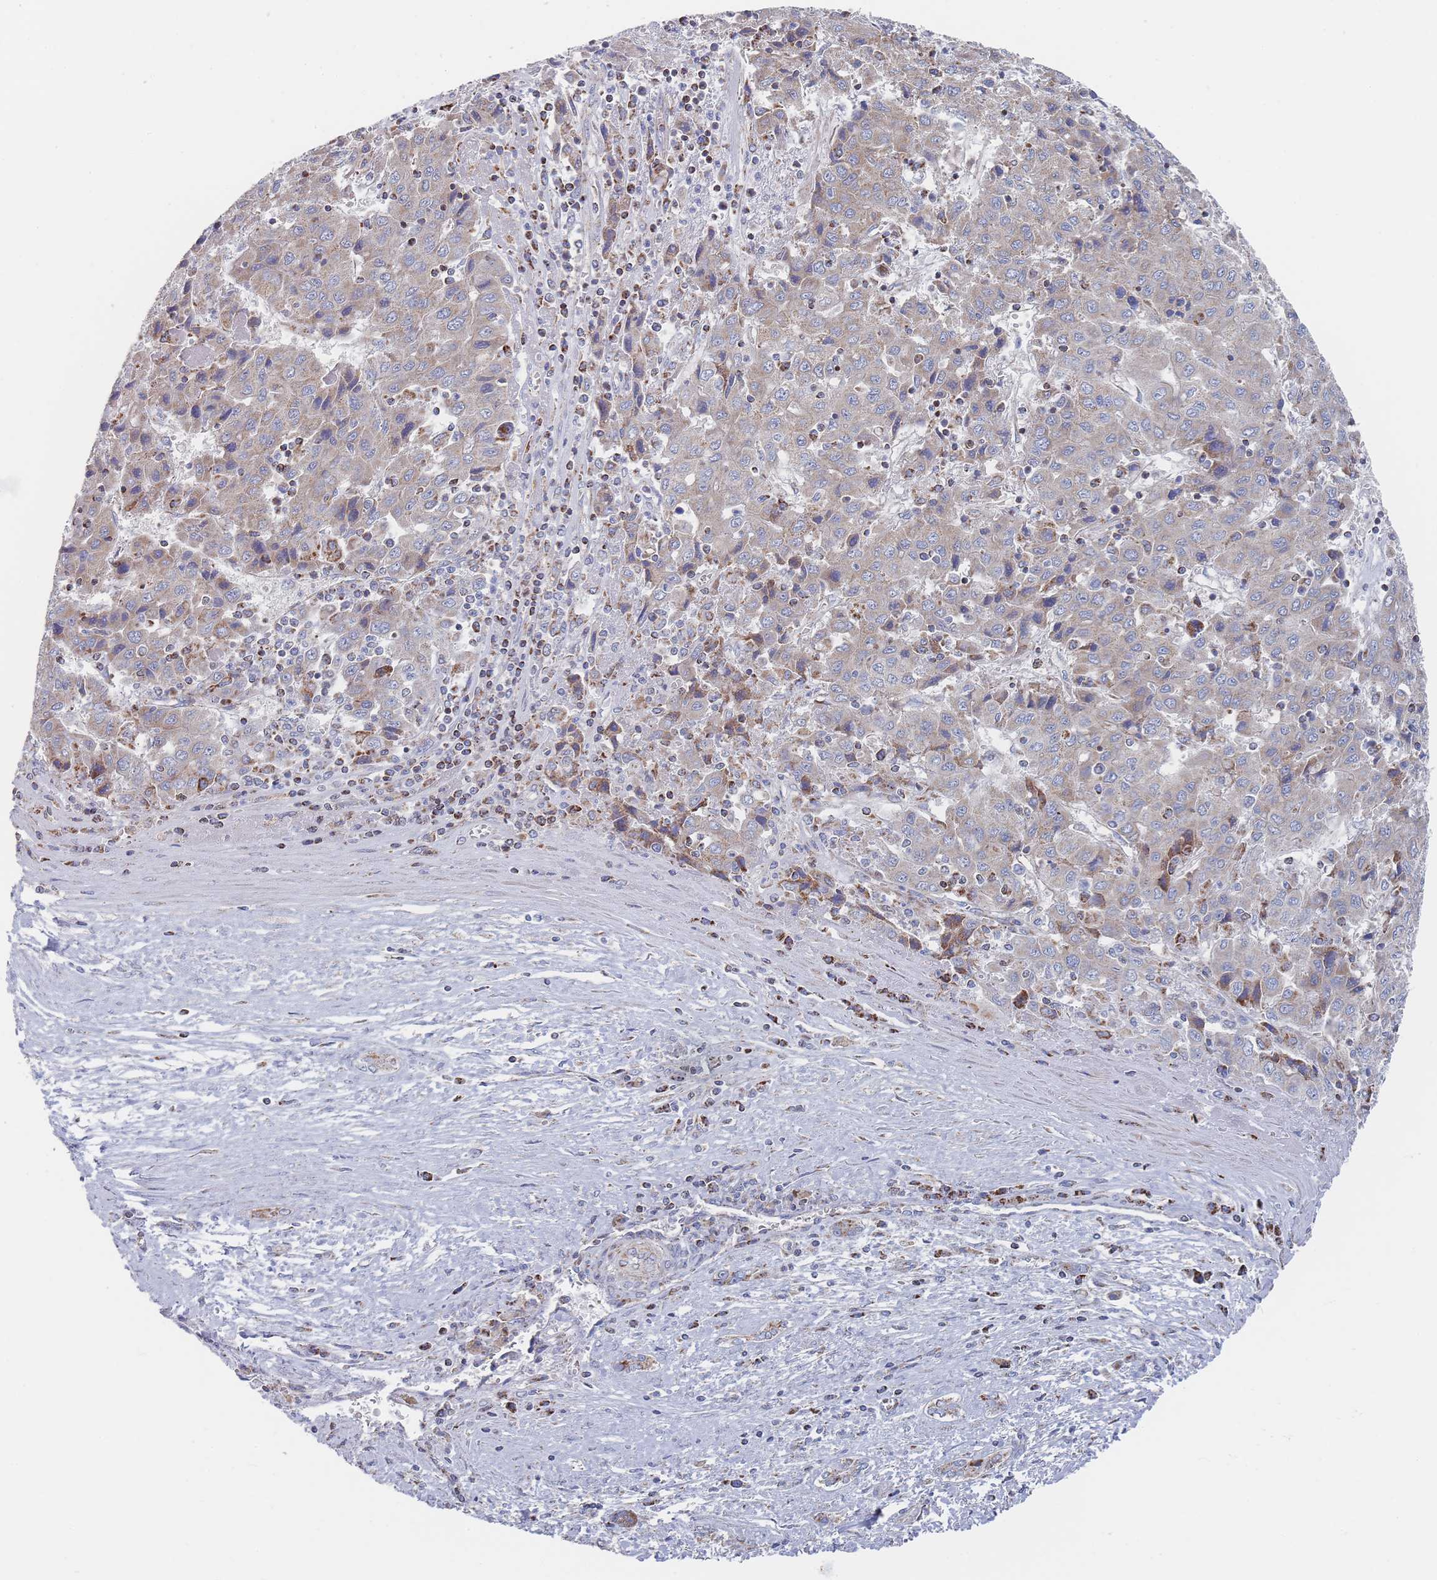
{"staining": {"intensity": "weak", "quantity": "25%-75%", "location": "cytoplasmic/membranous"}, "tissue": "liver cancer", "cell_type": "Tumor cells", "image_type": "cancer", "snomed": [{"axis": "morphology", "description": "Carcinoma, Hepatocellular, NOS"}, {"axis": "topography", "description": "Liver"}], "caption": "Weak cytoplasmic/membranous positivity is appreciated in about 25%-75% of tumor cells in hepatocellular carcinoma (liver).", "gene": "IKZF4", "patient": {"sex": "female", "age": 53}}